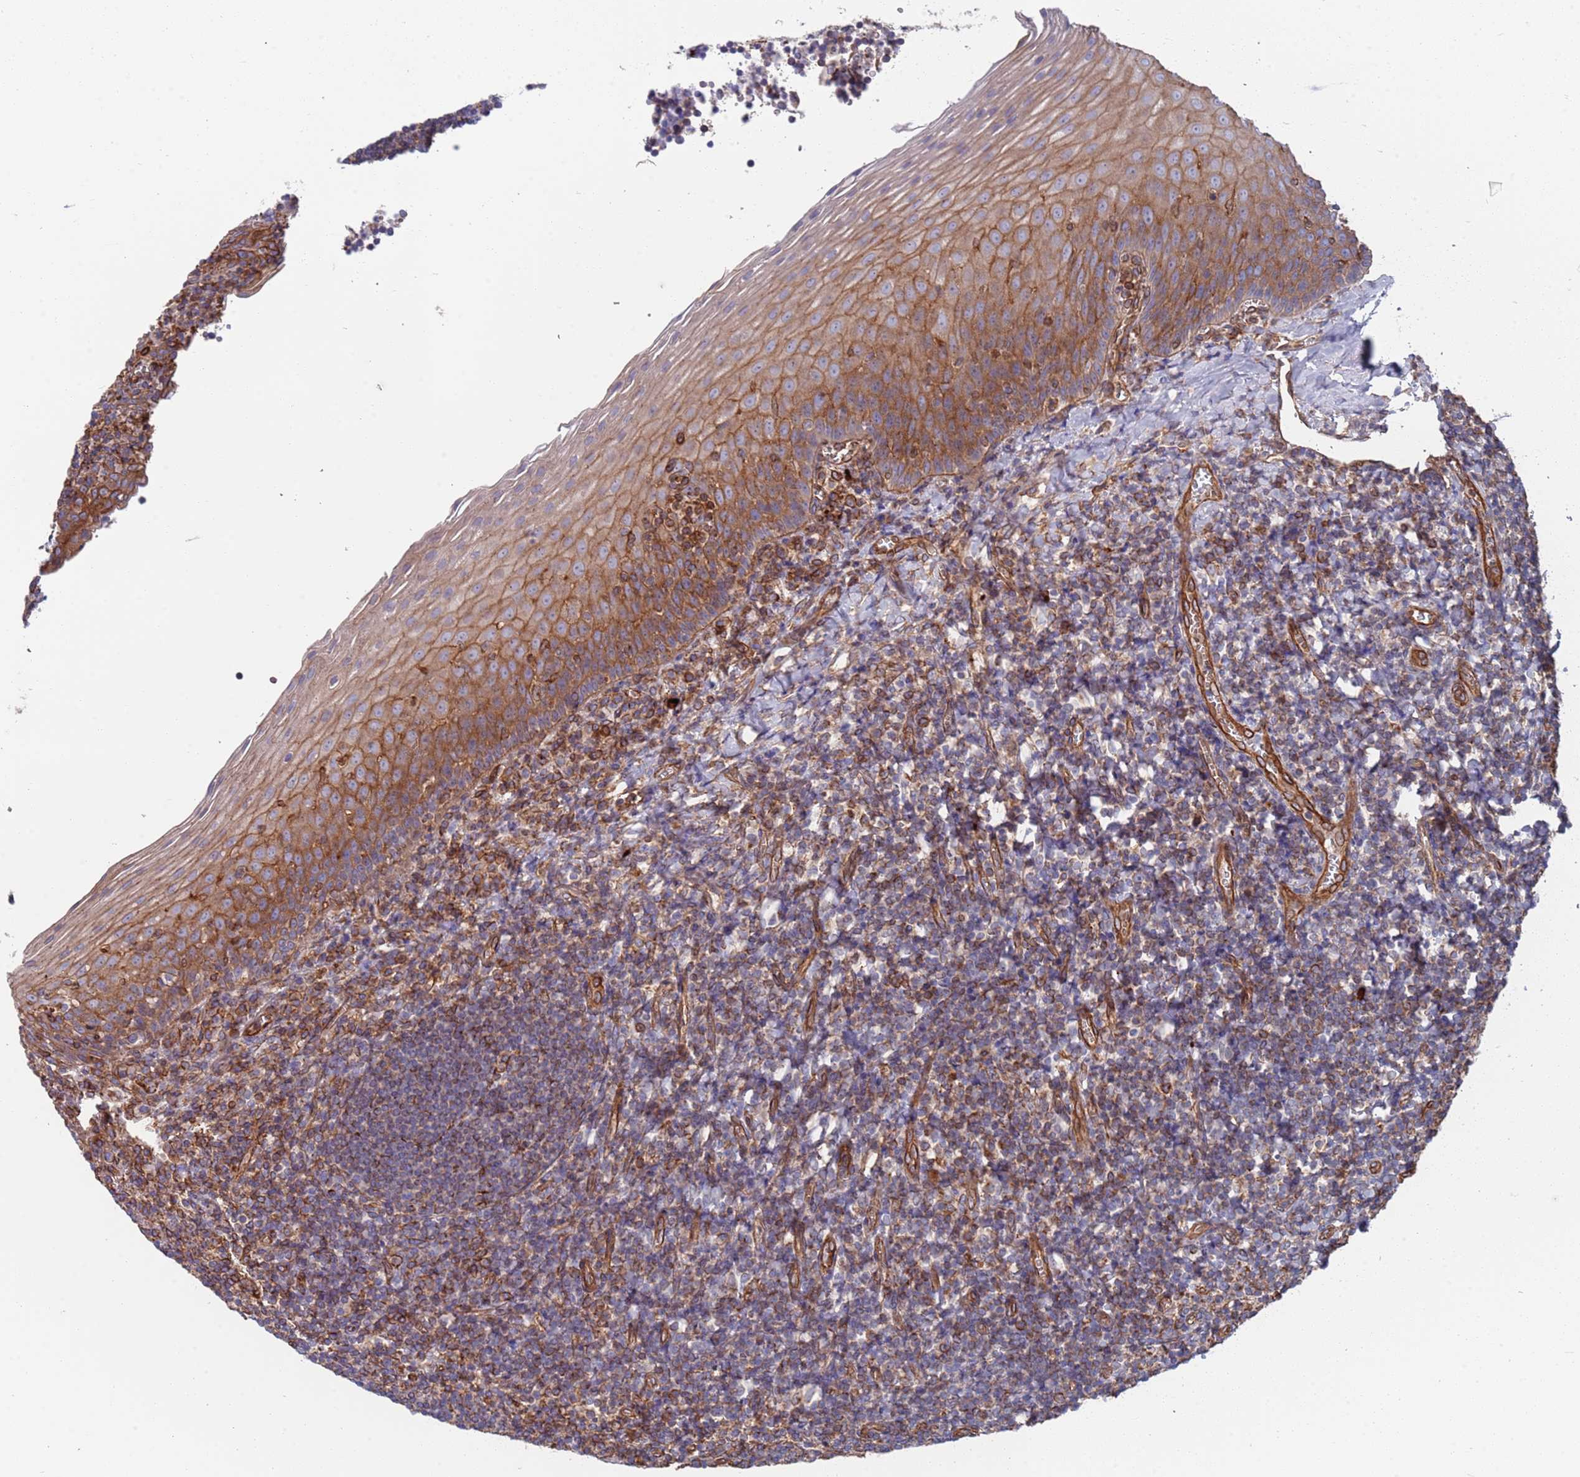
{"staining": {"intensity": "negative", "quantity": "none", "location": "none"}, "tissue": "tonsil", "cell_type": "Germinal center cells", "image_type": "normal", "snomed": [{"axis": "morphology", "description": "Normal tissue, NOS"}, {"axis": "topography", "description": "Tonsil"}], "caption": "Tonsil stained for a protein using immunohistochemistry (IHC) reveals no positivity germinal center cells.", "gene": "JAKMIP2", "patient": {"sex": "male", "age": 27}}